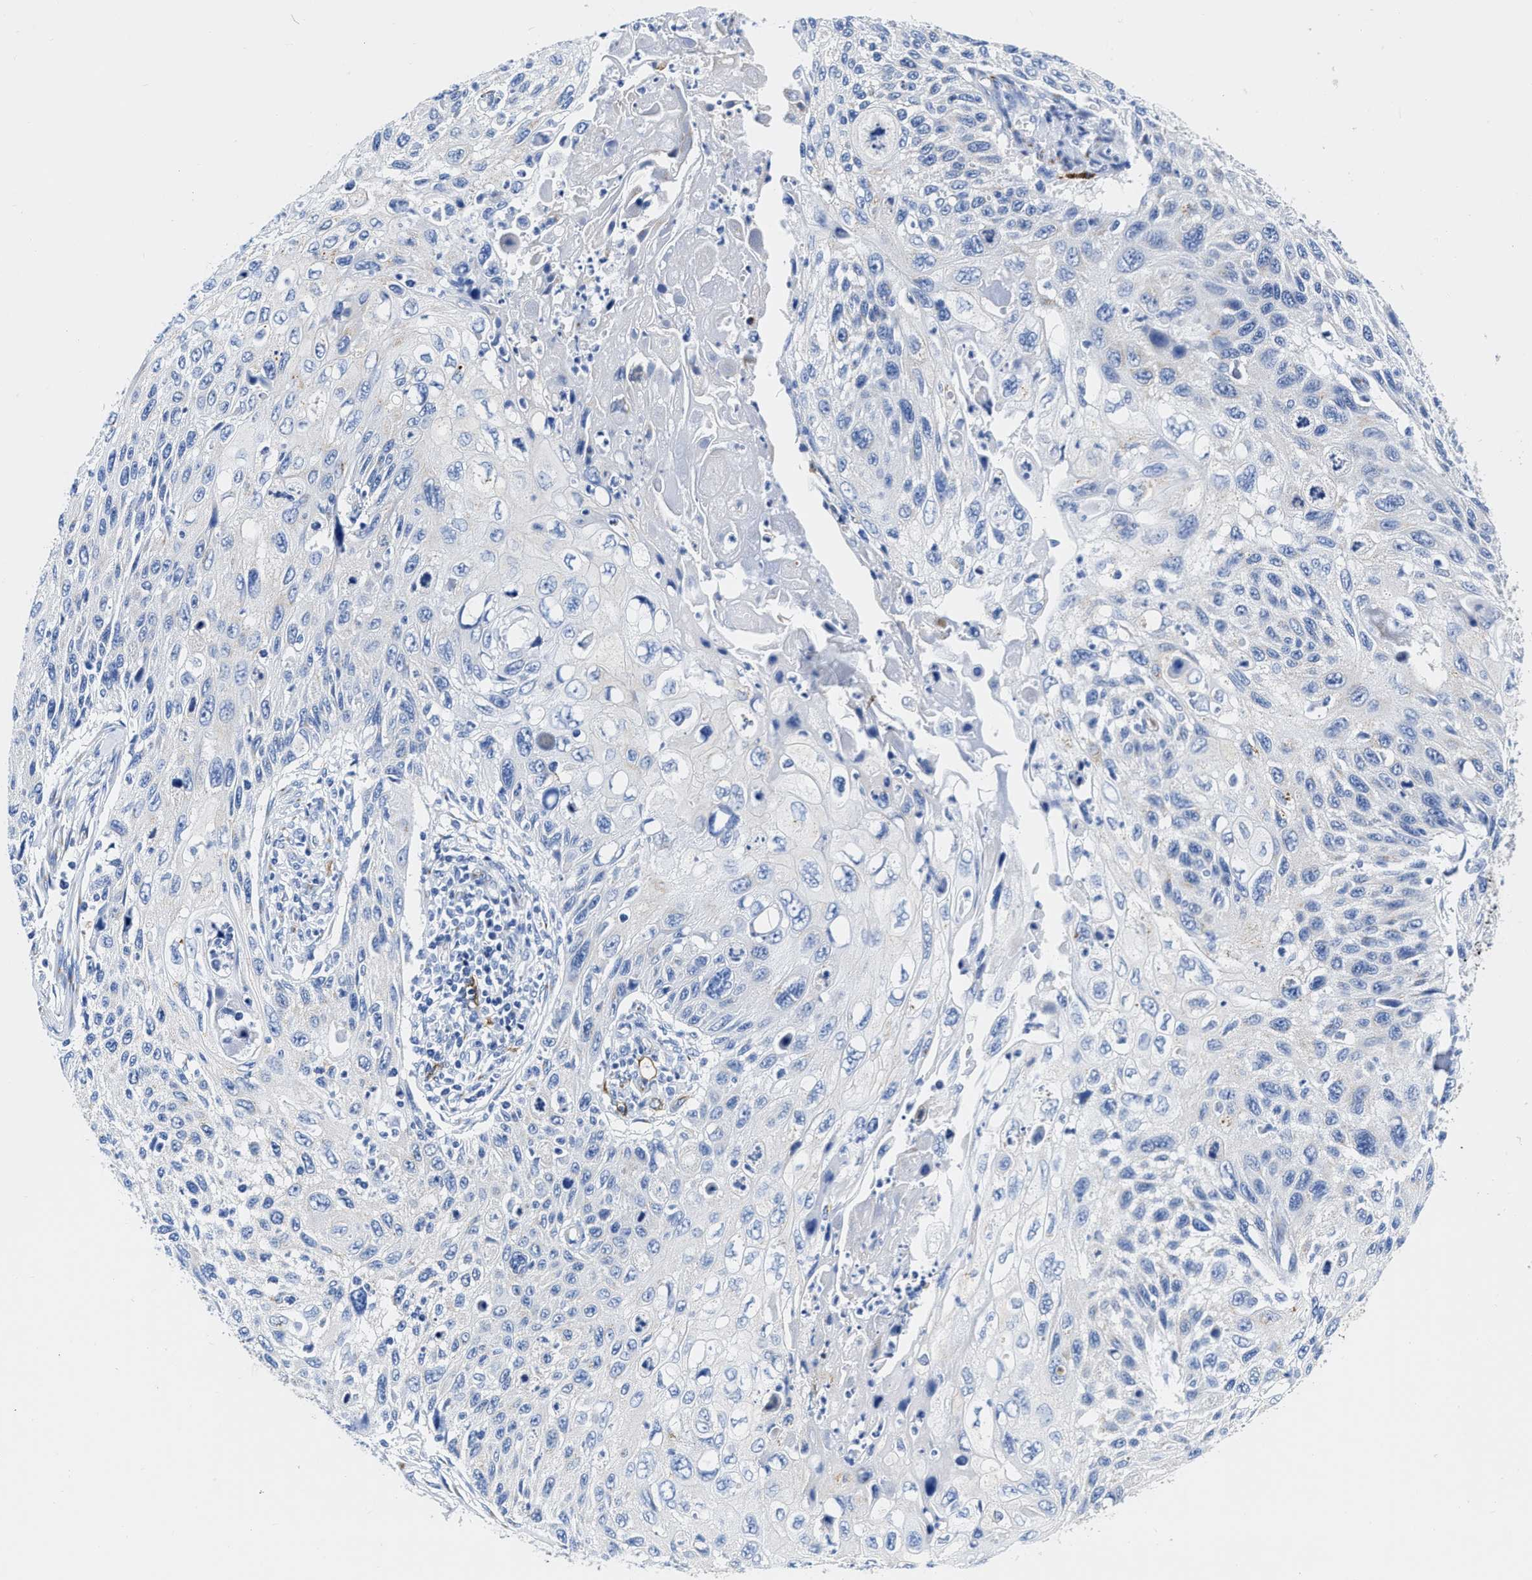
{"staining": {"intensity": "negative", "quantity": "none", "location": "none"}, "tissue": "cervical cancer", "cell_type": "Tumor cells", "image_type": "cancer", "snomed": [{"axis": "morphology", "description": "Squamous cell carcinoma, NOS"}, {"axis": "topography", "description": "Cervix"}], "caption": "Immunohistochemistry of squamous cell carcinoma (cervical) reveals no expression in tumor cells.", "gene": "TVP23B", "patient": {"sex": "female", "age": 70}}